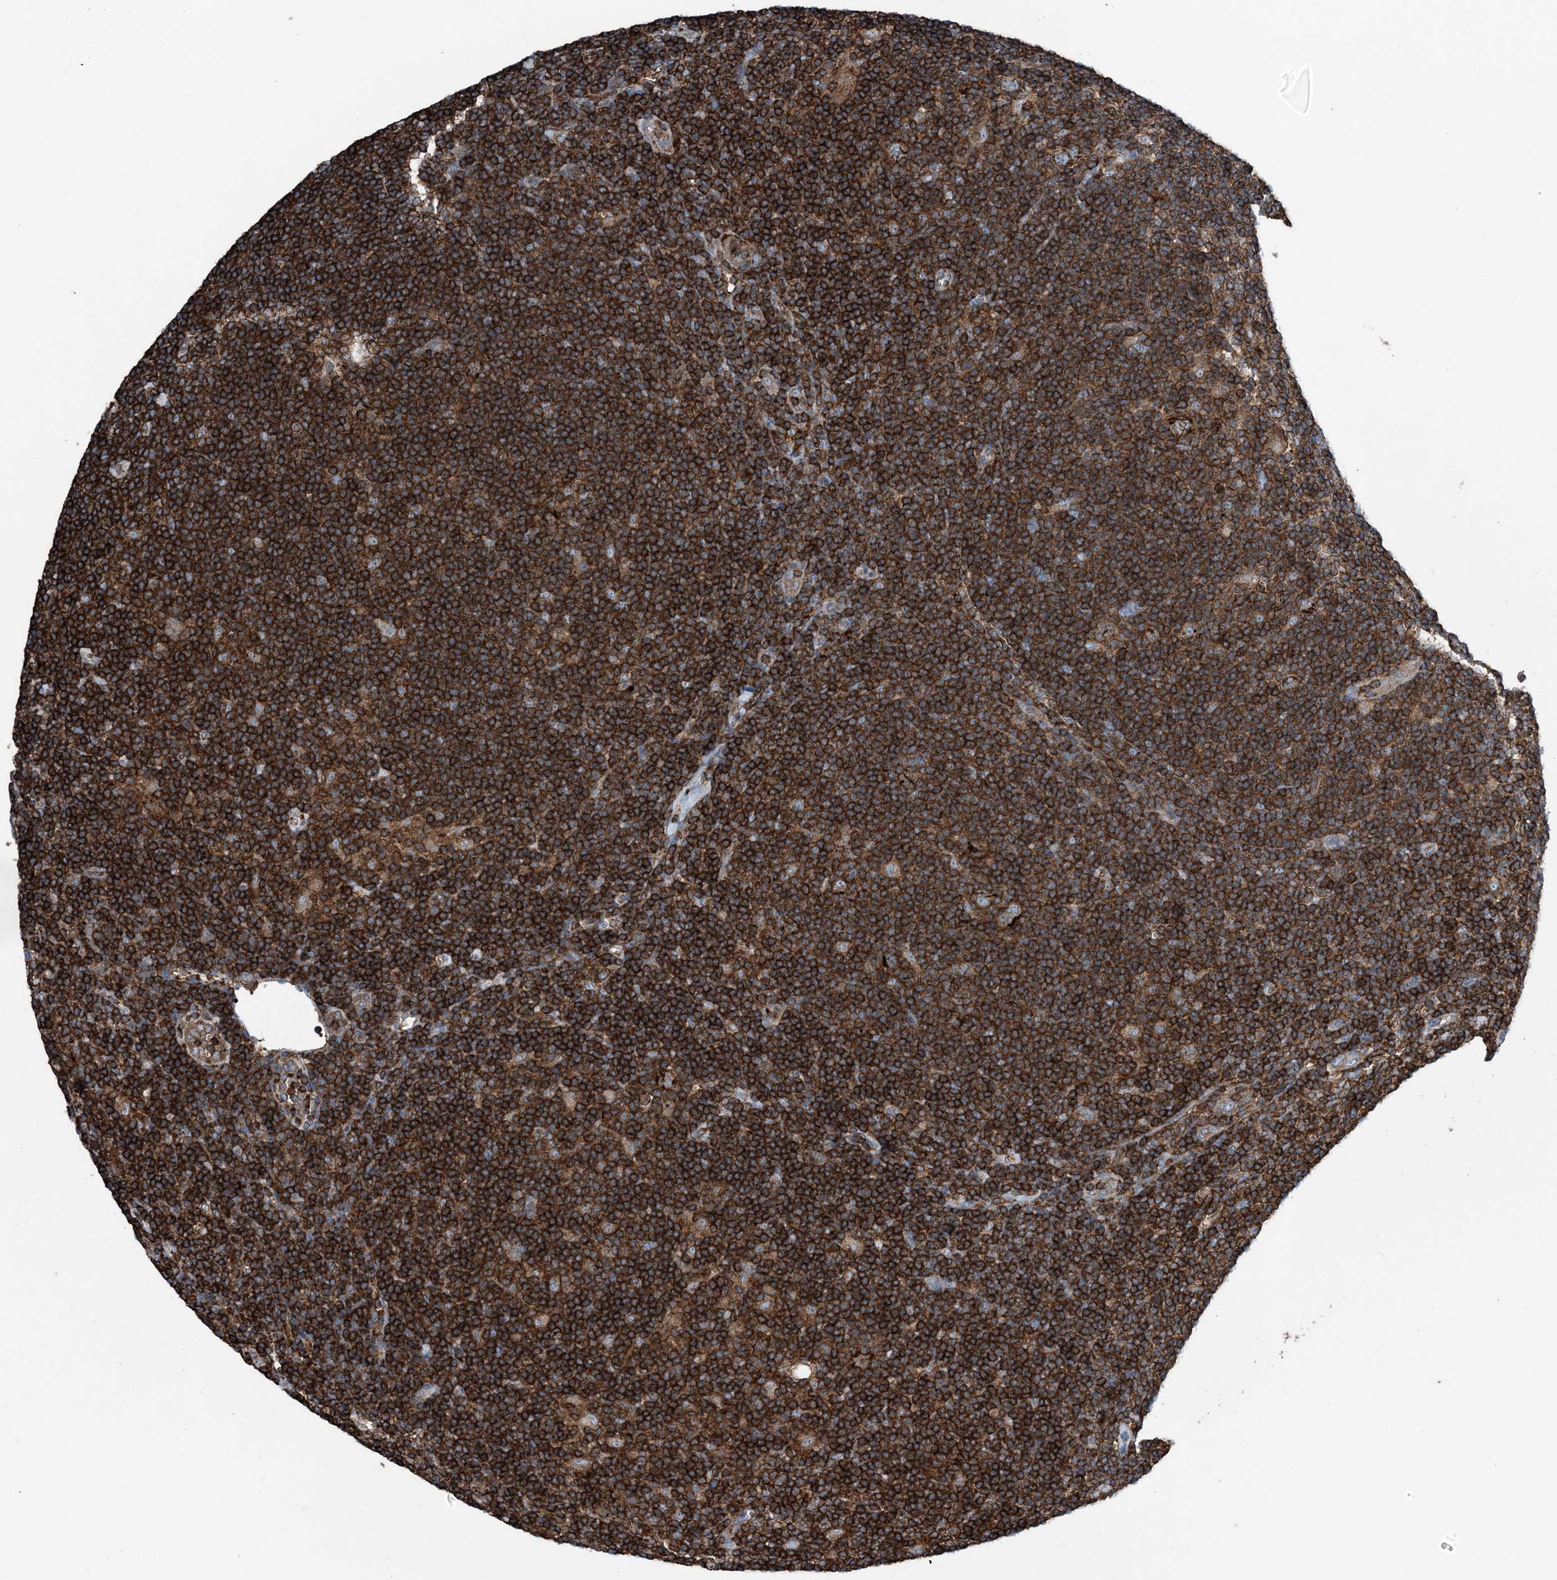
{"staining": {"intensity": "moderate", "quantity": ">75%", "location": "cytoplasmic/membranous"}, "tissue": "lymphoma", "cell_type": "Tumor cells", "image_type": "cancer", "snomed": [{"axis": "morphology", "description": "Hodgkin's disease, NOS"}, {"axis": "topography", "description": "Lymph node"}], "caption": "Tumor cells reveal medium levels of moderate cytoplasmic/membranous expression in about >75% of cells in Hodgkin's disease.", "gene": "CFL1", "patient": {"sex": "female", "age": 57}}